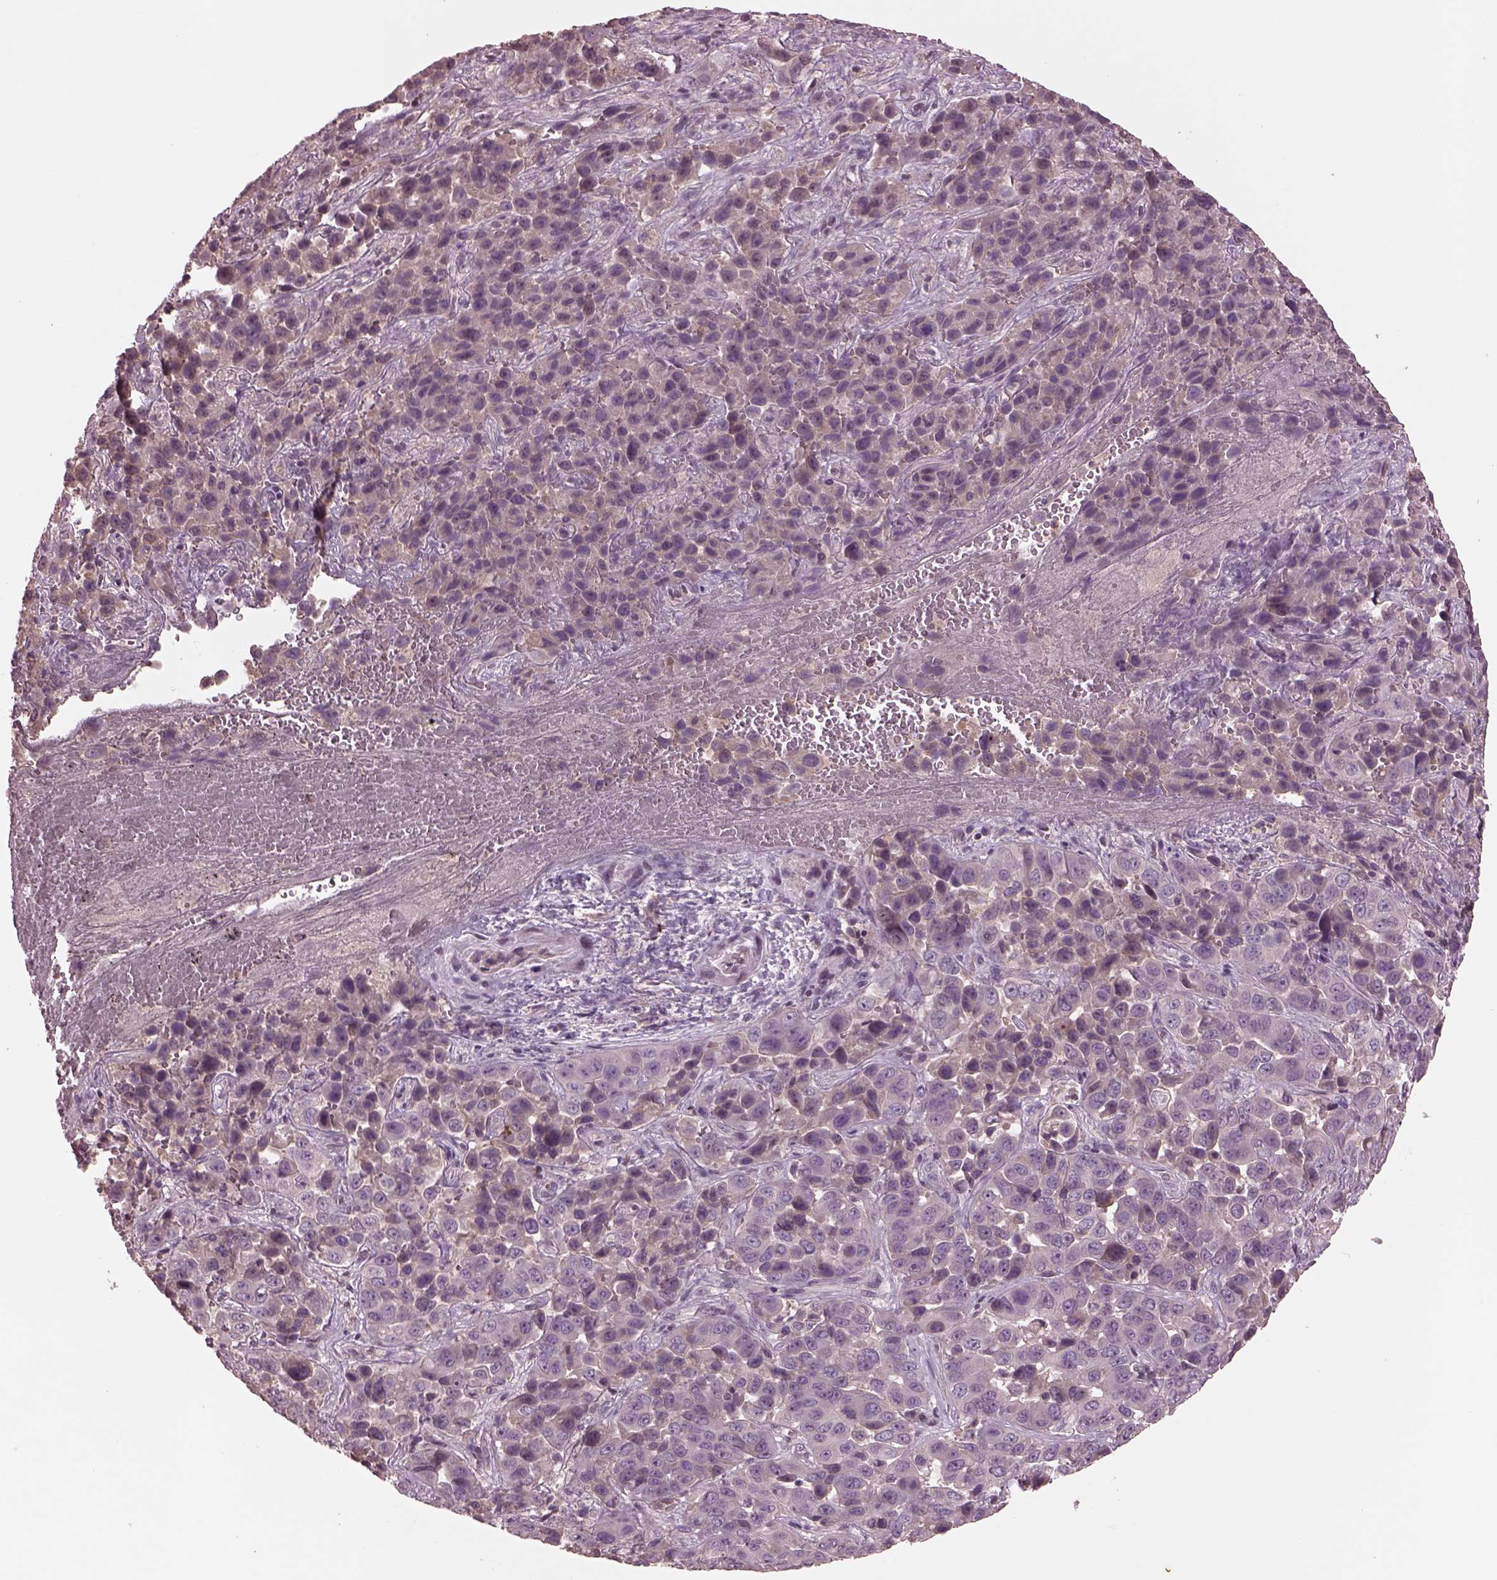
{"staining": {"intensity": "weak", "quantity": ">75%", "location": "cytoplasmic/membranous"}, "tissue": "liver cancer", "cell_type": "Tumor cells", "image_type": "cancer", "snomed": [{"axis": "morphology", "description": "Cholangiocarcinoma"}, {"axis": "topography", "description": "Liver"}], "caption": "IHC (DAB) staining of human liver cancer reveals weak cytoplasmic/membranous protein positivity in approximately >75% of tumor cells.", "gene": "PTX4", "patient": {"sex": "female", "age": 52}}